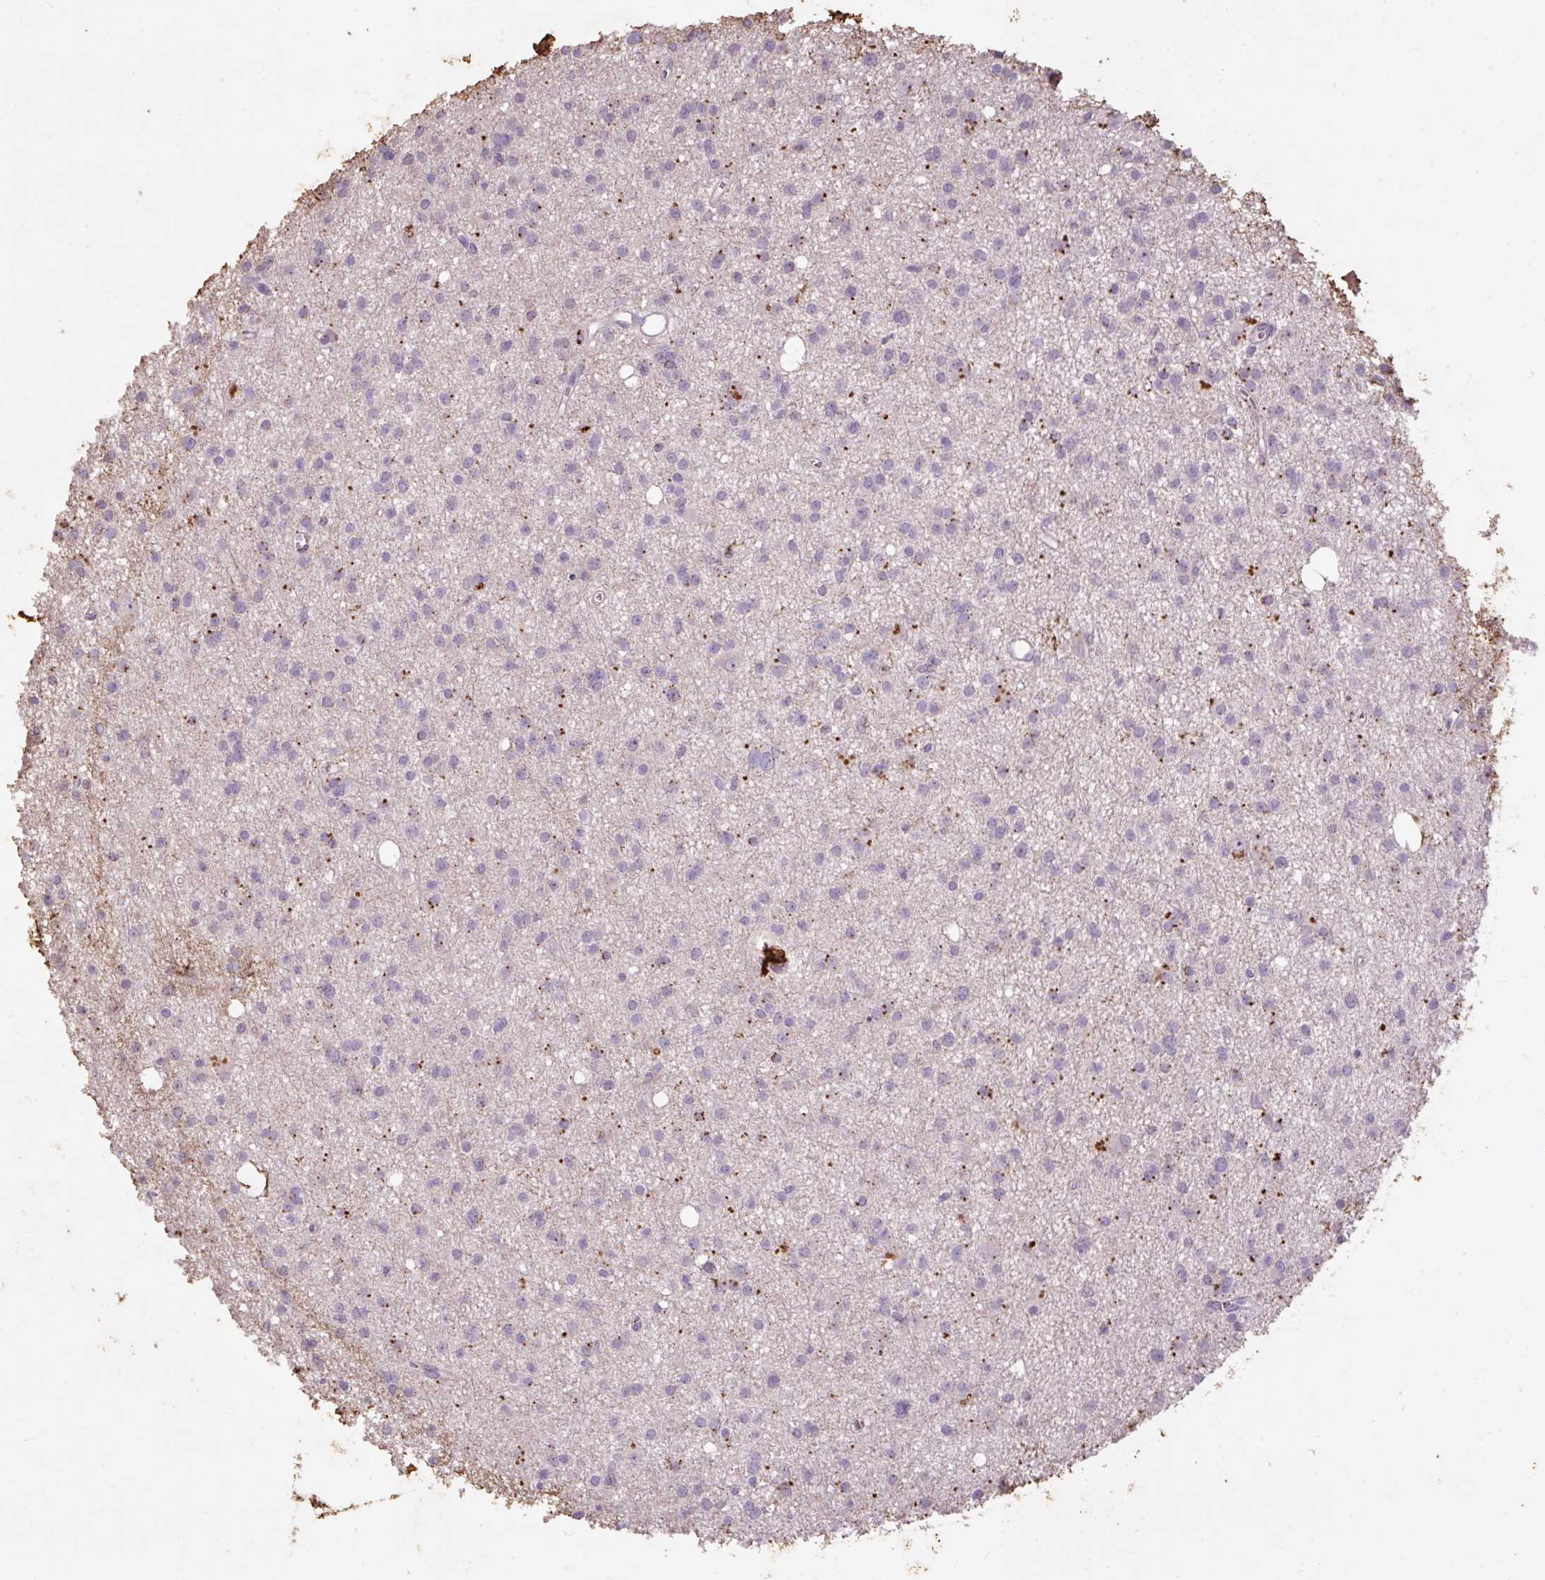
{"staining": {"intensity": "negative", "quantity": "none", "location": "none"}, "tissue": "glioma", "cell_type": "Tumor cells", "image_type": "cancer", "snomed": [{"axis": "morphology", "description": "Glioma, malignant, High grade"}, {"axis": "topography", "description": "Brain"}], "caption": "High magnification brightfield microscopy of glioma stained with DAB (3,3'-diaminobenzidine) (brown) and counterstained with hematoxylin (blue): tumor cells show no significant staining.", "gene": "LRTM2", "patient": {"sex": "male", "age": 23}}